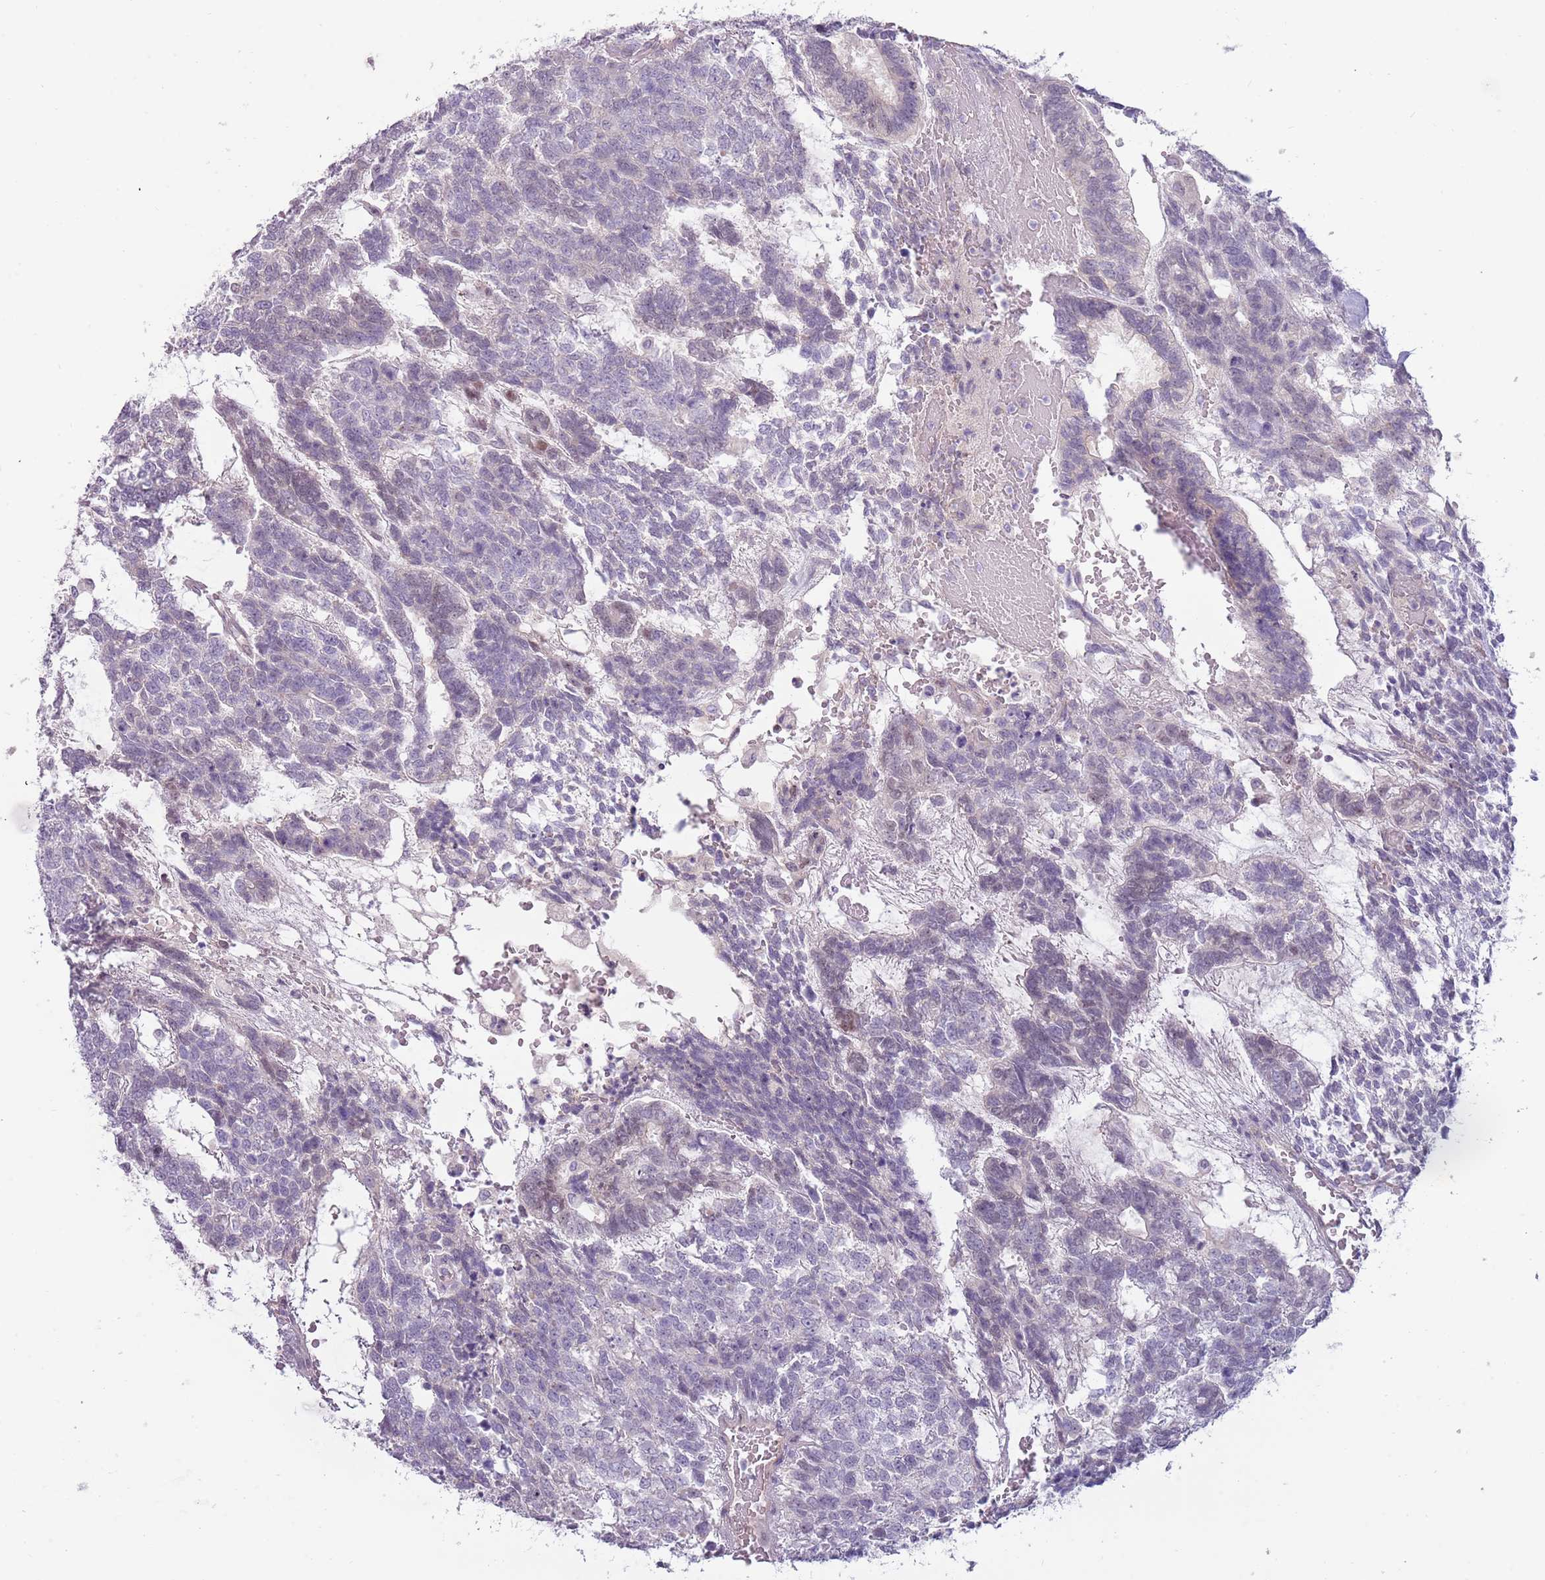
{"staining": {"intensity": "negative", "quantity": "none", "location": "none"}, "tissue": "testis cancer", "cell_type": "Tumor cells", "image_type": "cancer", "snomed": [{"axis": "morphology", "description": "Carcinoma, Embryonal, NOS"}, {"axis": "topography", "description": "Testis"}], "caption": "Immunohistochemistry of human testis cancer exhibits no positivity in tumor cells.", "gene": "RFX2", "patient": {"sex": "male", "age": 23}}